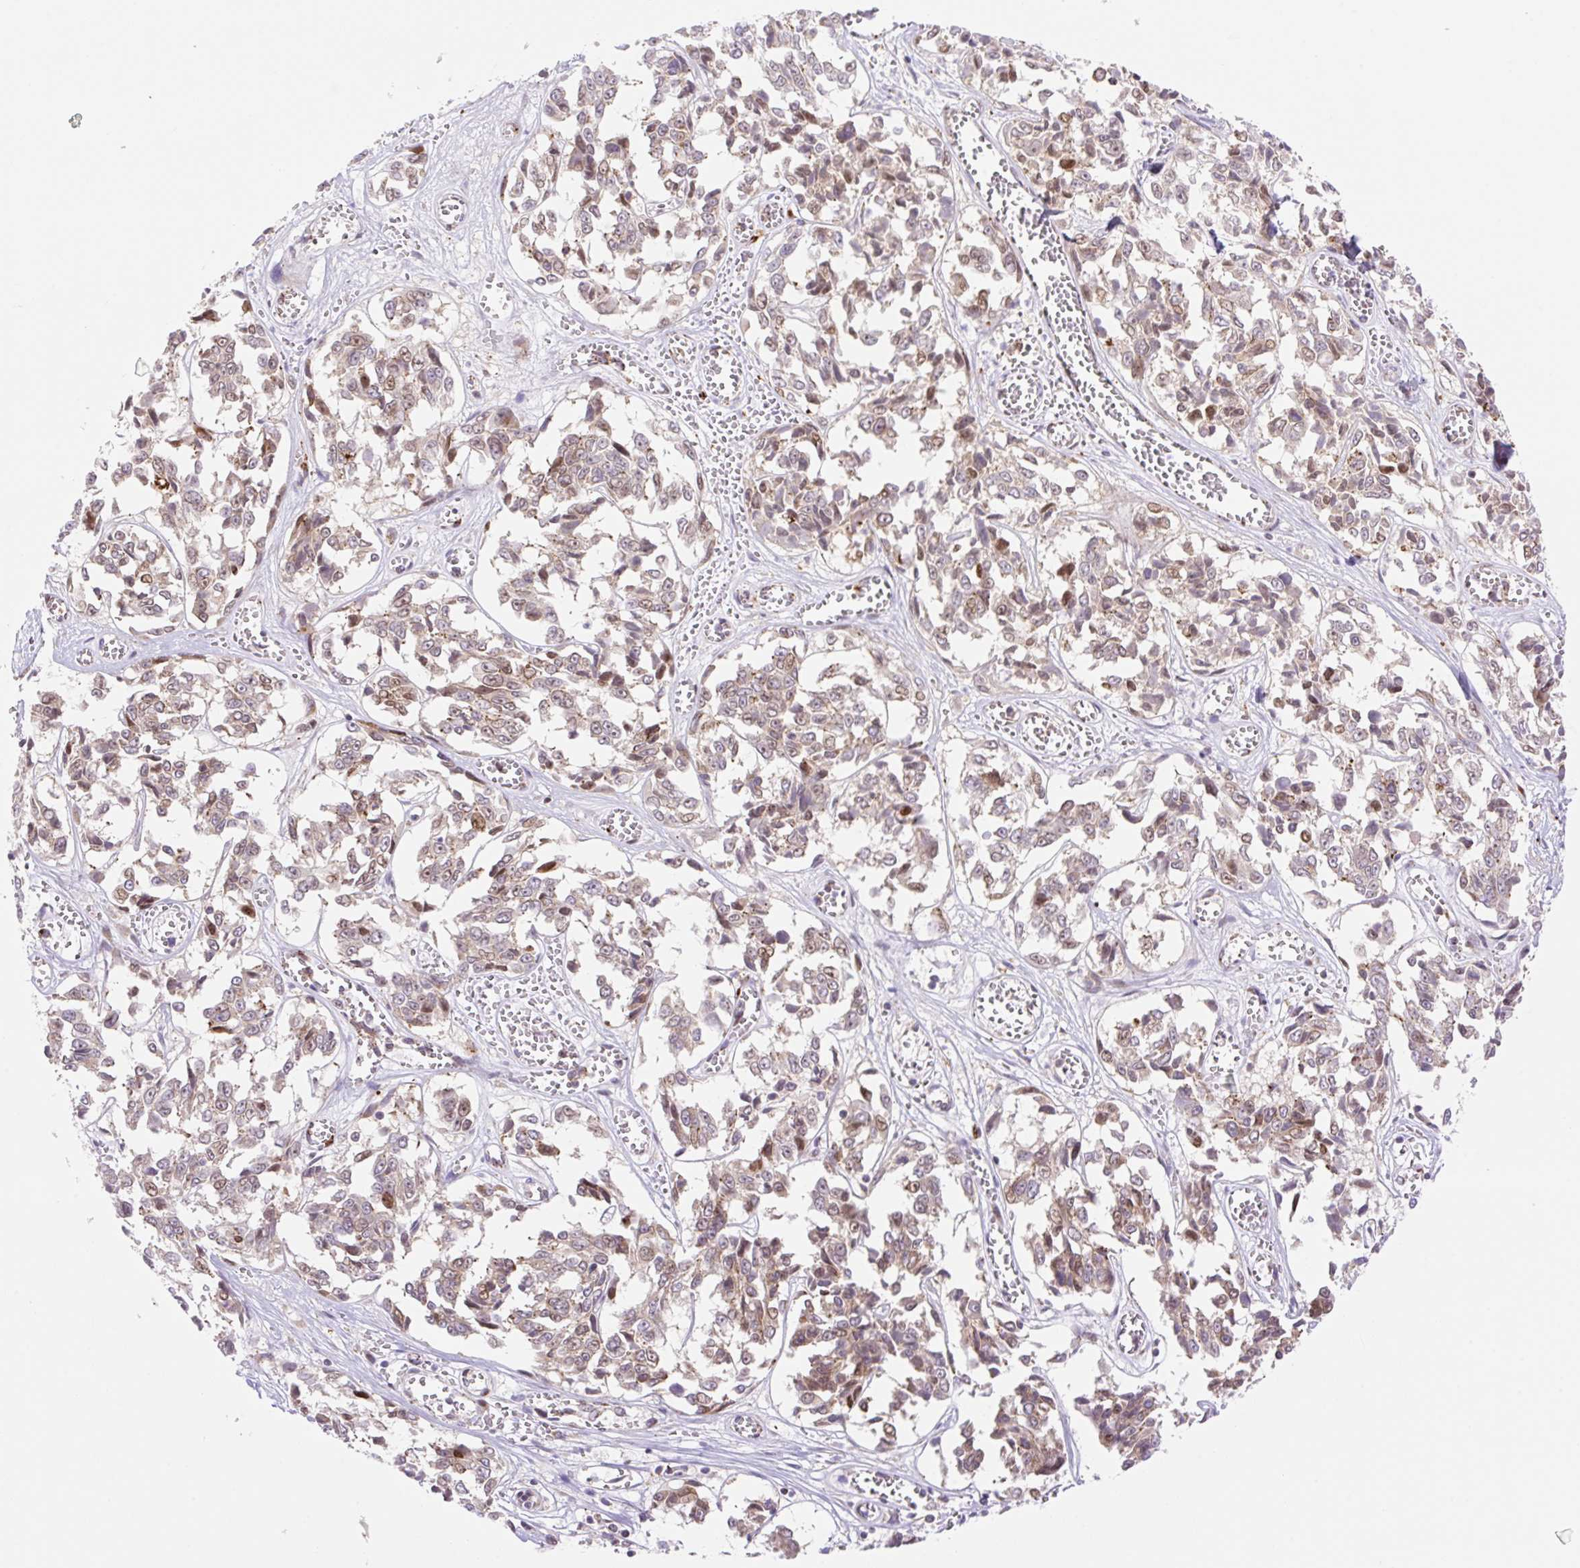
{"staining": {"intensity": "moderate", "quantity": "25%-75%", "location": "cytoplasmic/membranous,nuclear"}, "tissue": "melanoma", "cell_type": "Tumor cells", "image_type": "cancer", "snomed": [{"axis": "morphology", "description": "Malignant melanoma, NOS"}, {"axis": "topography", "description": "Skin"}], "caption": "Immunohistochemical staining of malignant melanoma displays medium levels of moderate cytoplasmic/membranous and nuclear protein staining in about 25%-75% of tumor cells.", "gene": "ZFP41", "patient": {"sex": "female", "age": 64}}